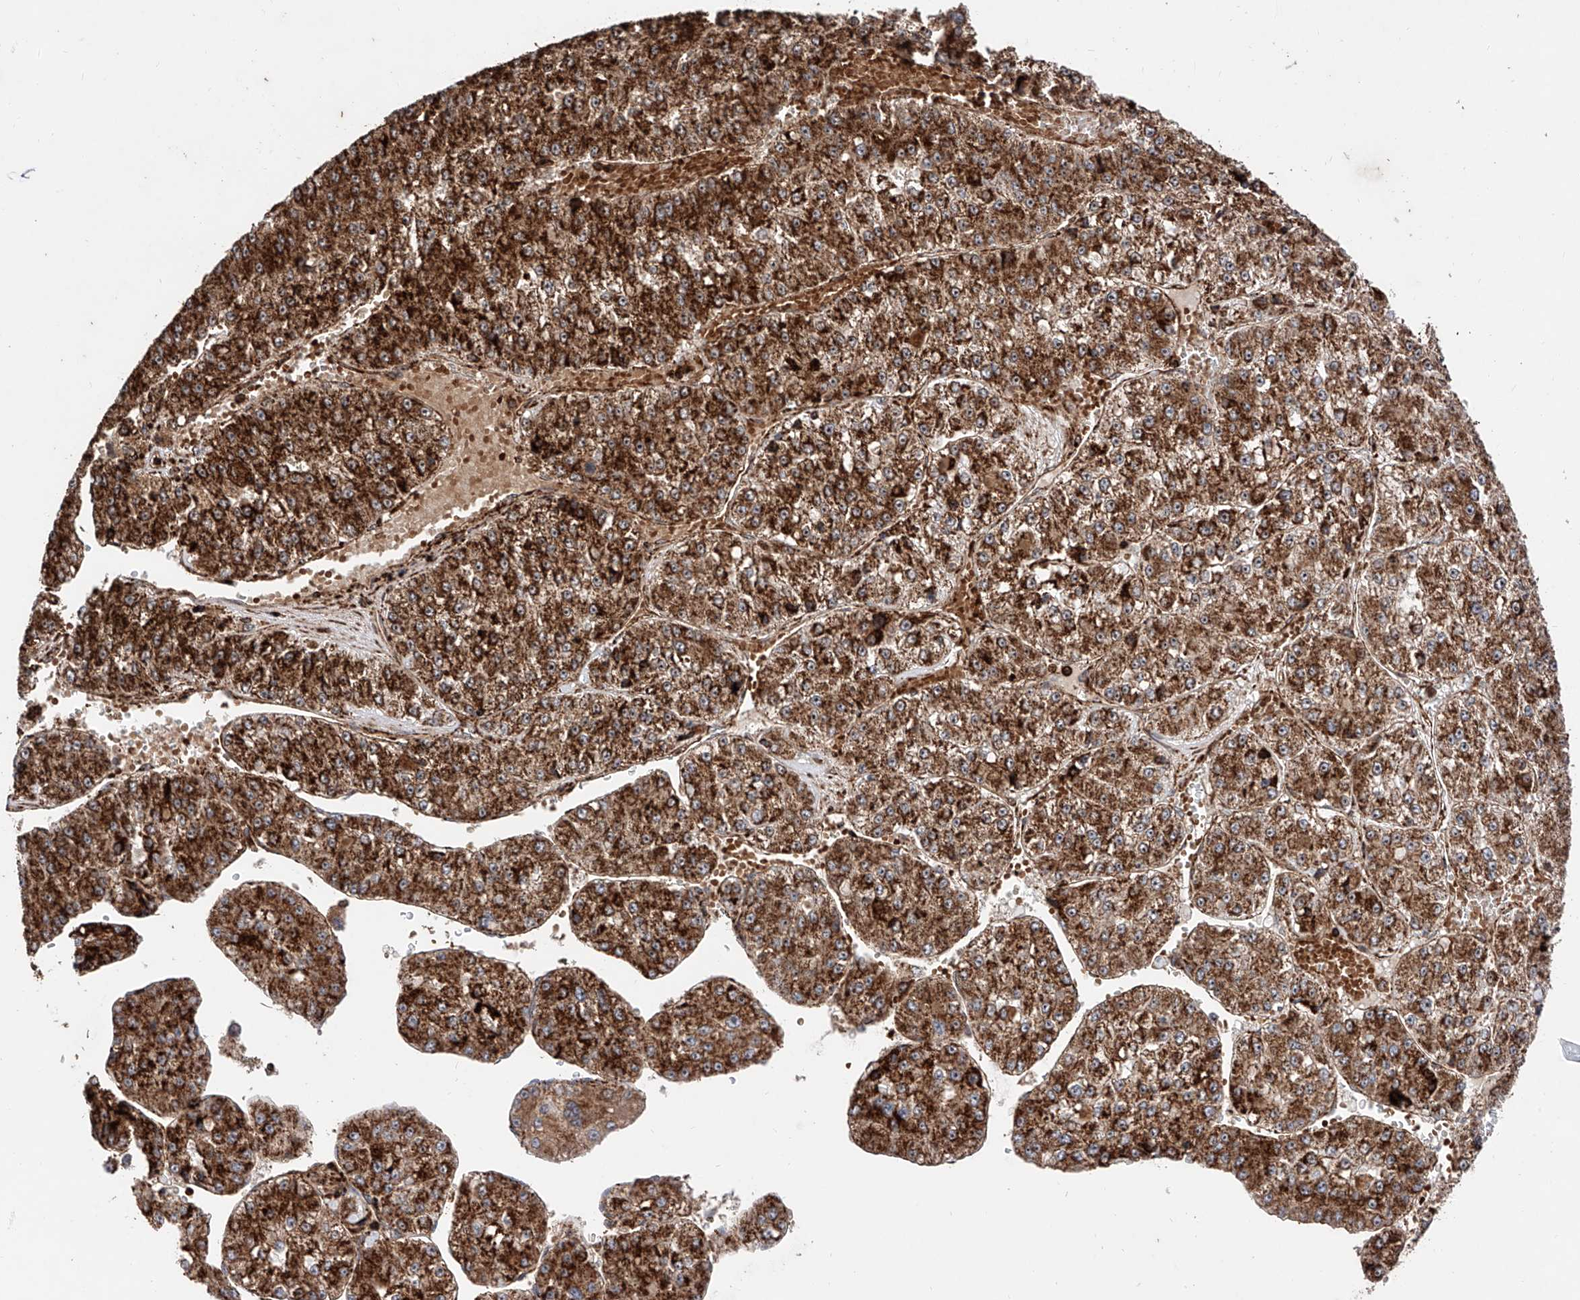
{"staining": {"intensity": "strong", "quantity": ">75%", "location": "cytoplasmic/membranous"}, "tissue": "liver cancer", "cell_type": "Tumor cells", "image_type": "cancer", "snomed": [{"axis": "morphology", "description": "Carcinoma, Hepatocellular, NOS"}, {"axis": "topography", "description": "Liver"}], "caption": "This micrograph reveals immunohistochemistry (IHC) staining of liver hepatocellular carcinoma, with high strong cytoplasmic/membranous staining in about >75% of tumor cells.", "gene": "PISD", "patient": {"sex": "female", "age": 73}}